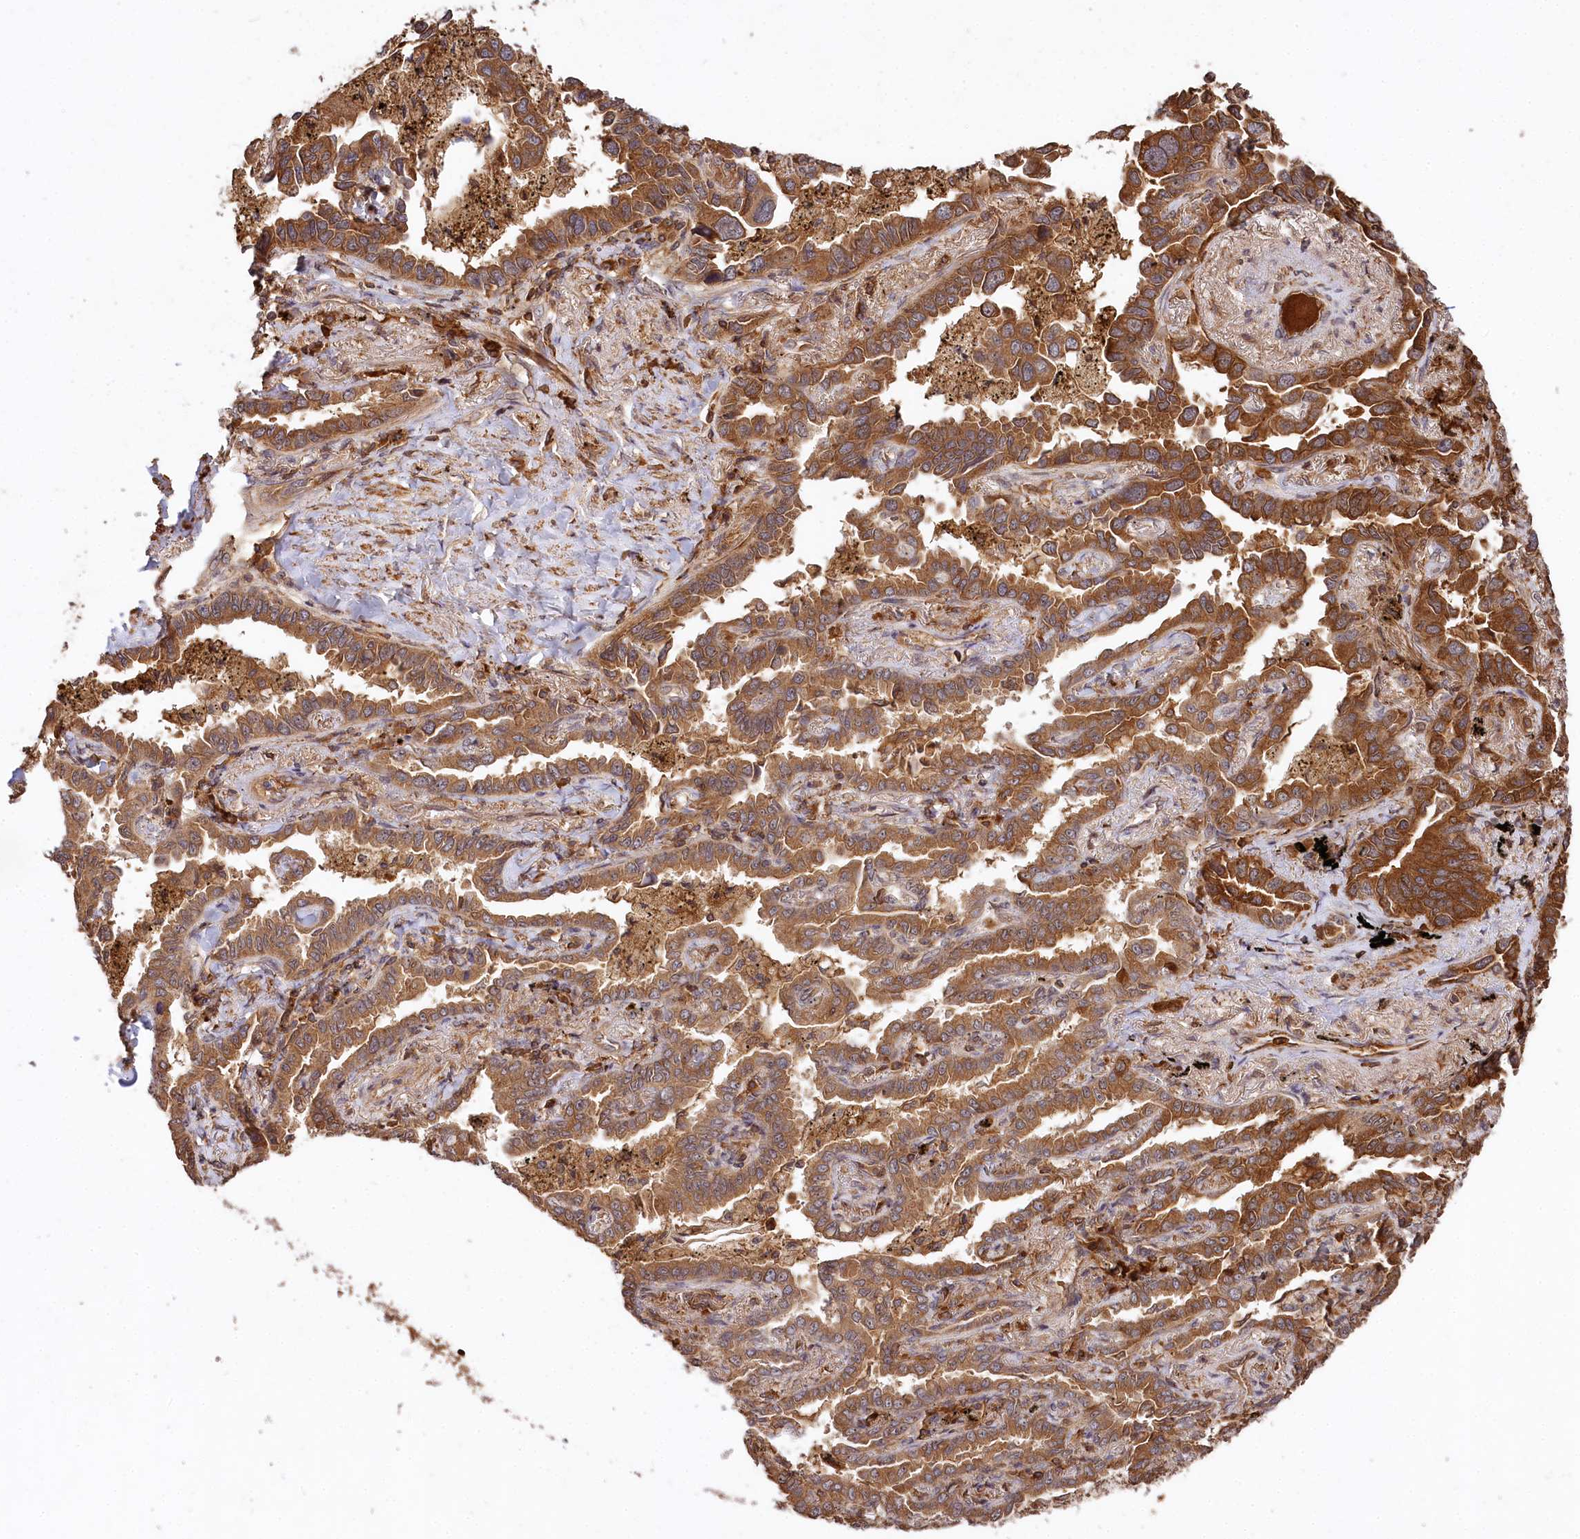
{"staining": {"intensity": "moderate", "quantity": ">75%", "location": "cytoplasmic/membranous"}, "tissue": "lung cancer", "cell_type": "Tumor cells", "image_type": "cancer", "snomed": [{"axis": "morphology", "description": "Adenocarcinoma, NOS"}, {"axis": "topography", "description": "Lung"}], "caption": "This micrograph demonstrates immunohistochemistry (IHC) staining of human lung cancer (adenocarcinoma), with medium moderate cytoplasmic/membranous positivity in about >75% of tumor cells.", "gene": "MCF2L2", "patient": {"sex": "male", "age": 67}}